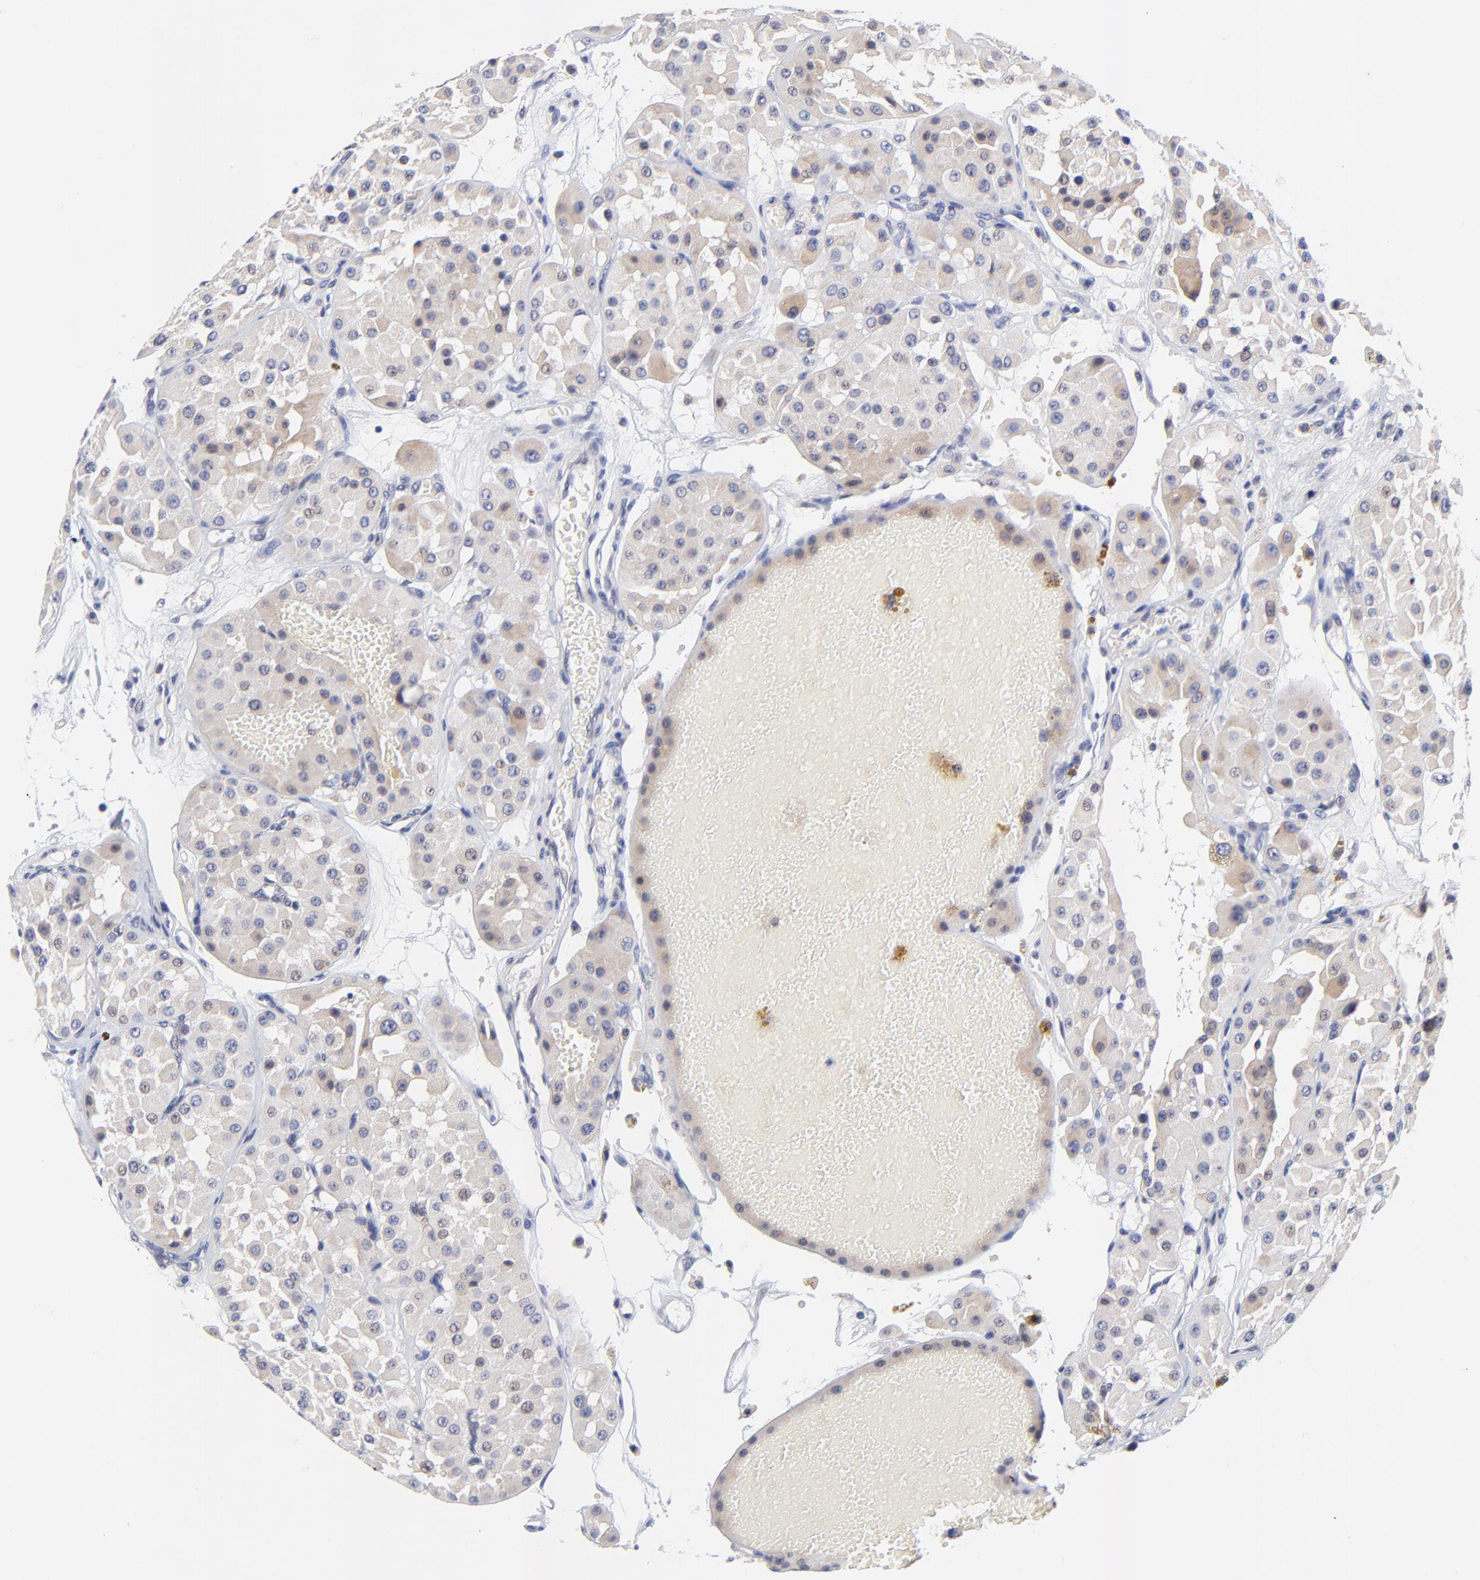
{"staining": {"intensity": "weak", "quantity": ">75%", "location": "cytoplasmic/membranous"}, "tissue": "renal cancer", "cell_type": "Tumor cells", "image_type": "cancer", "snomed": [{"axis": "morphology", "description": "Adenocarcinoma, uncertain malignant potential"}, {"axis": "topography", "description": "Kidney"}], "caption": "This is a photomicrograph of IHC staining of renal cancer (adenocarcinoma,  uncertain malignant potential), which shows weak staining in the cytoplasmic/membranous of tumor cells.", "gene": "AFF2", "patient": {"sex": "male", "age": 63}}